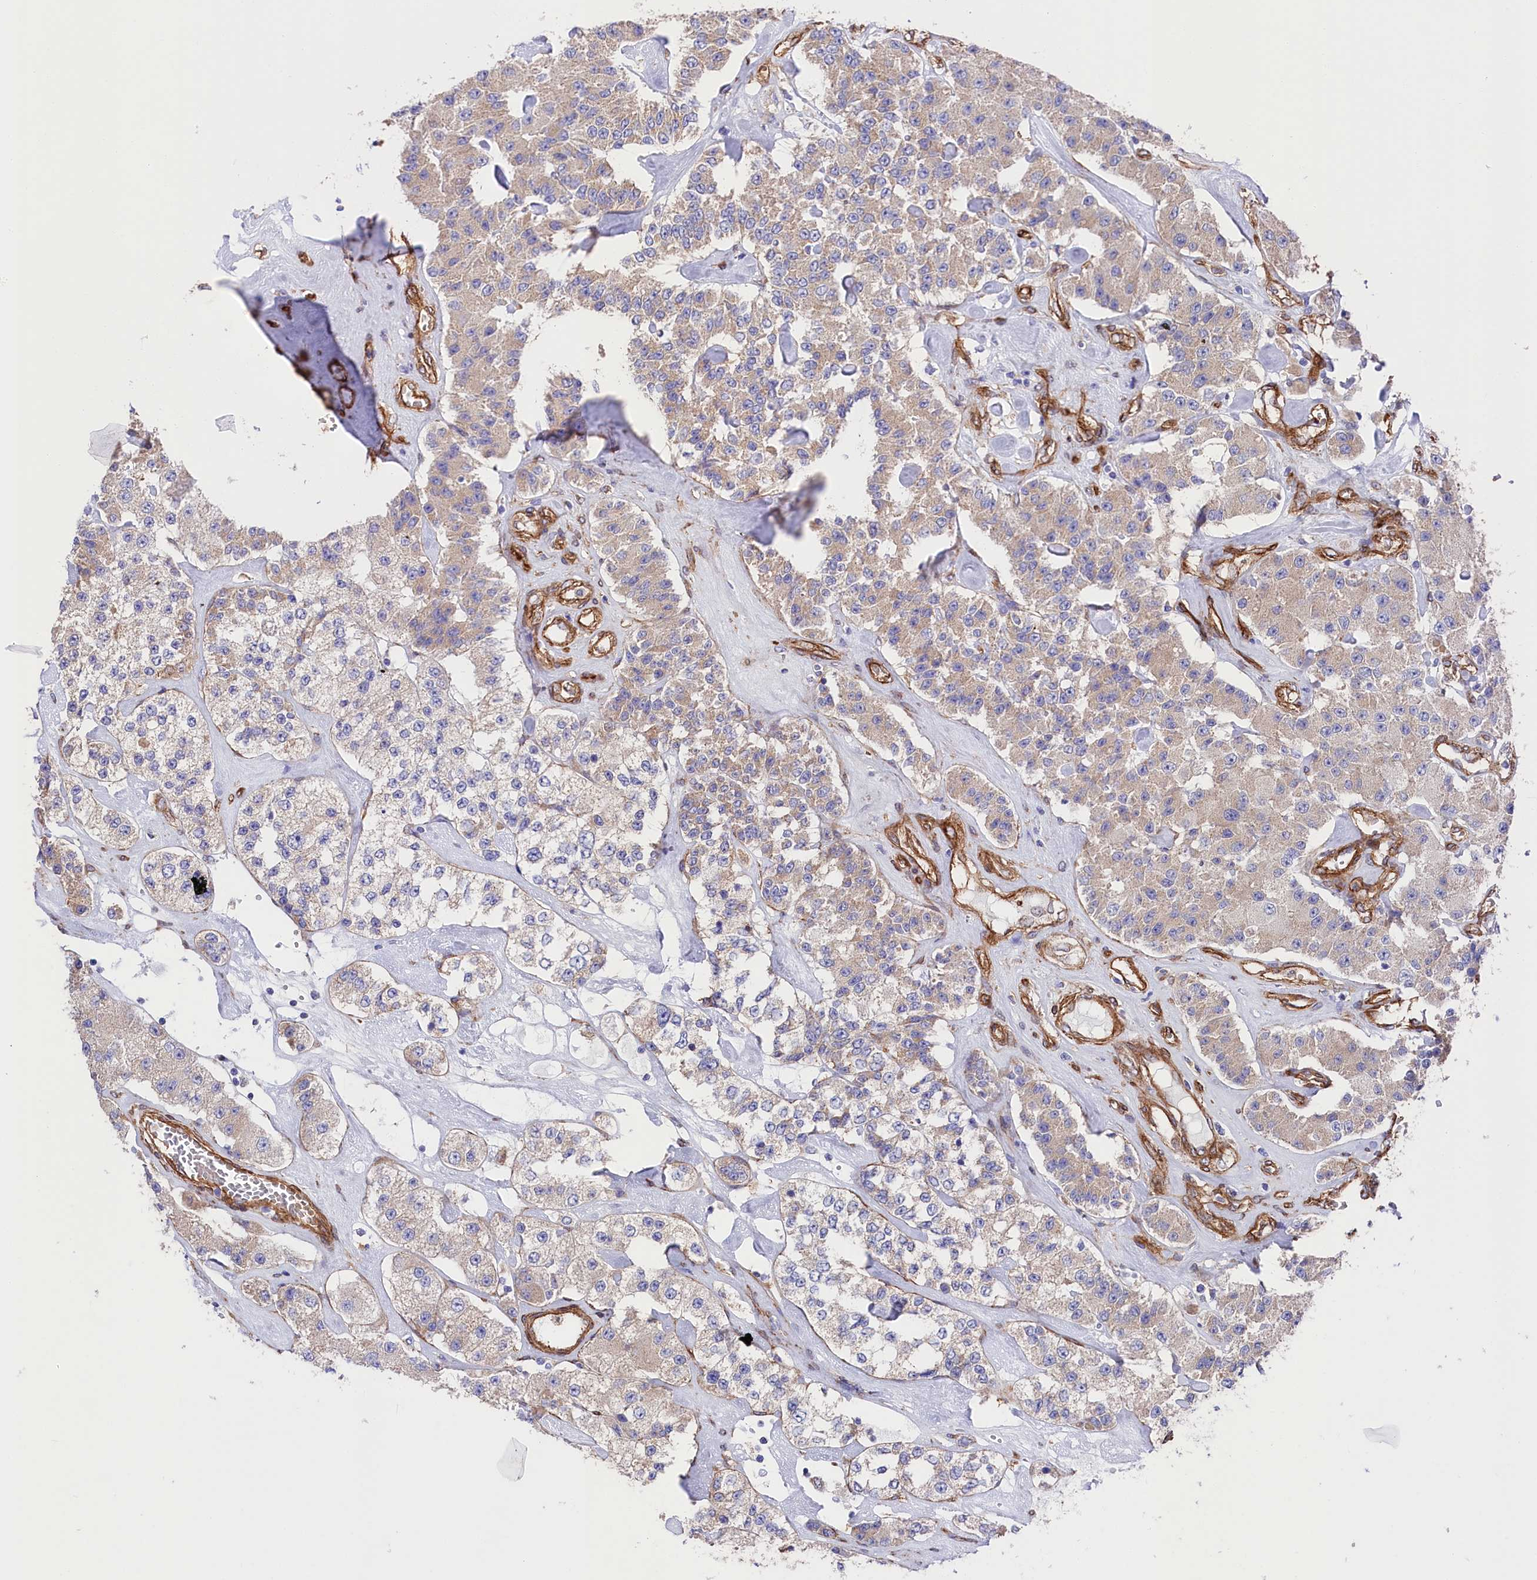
{"staining": {"intensity": "negative", "quantity": "none", "location": "none"}, "tissue": "carcinoid", "cell_type": "Tumor cells", "image_type": "cancer", "snomed": [{"axis": "morphology", "description": "Carcinoid, malignant, NOS"}, {"axis": "topography", "description": "Pancreas"}], "caption": "DAB immunohistochemical staining of human carcinoid exhibits no significant expression in tumor cells.", "gene": "TNKS1BP1", "patient": {"sex": "male", "age": 41}}